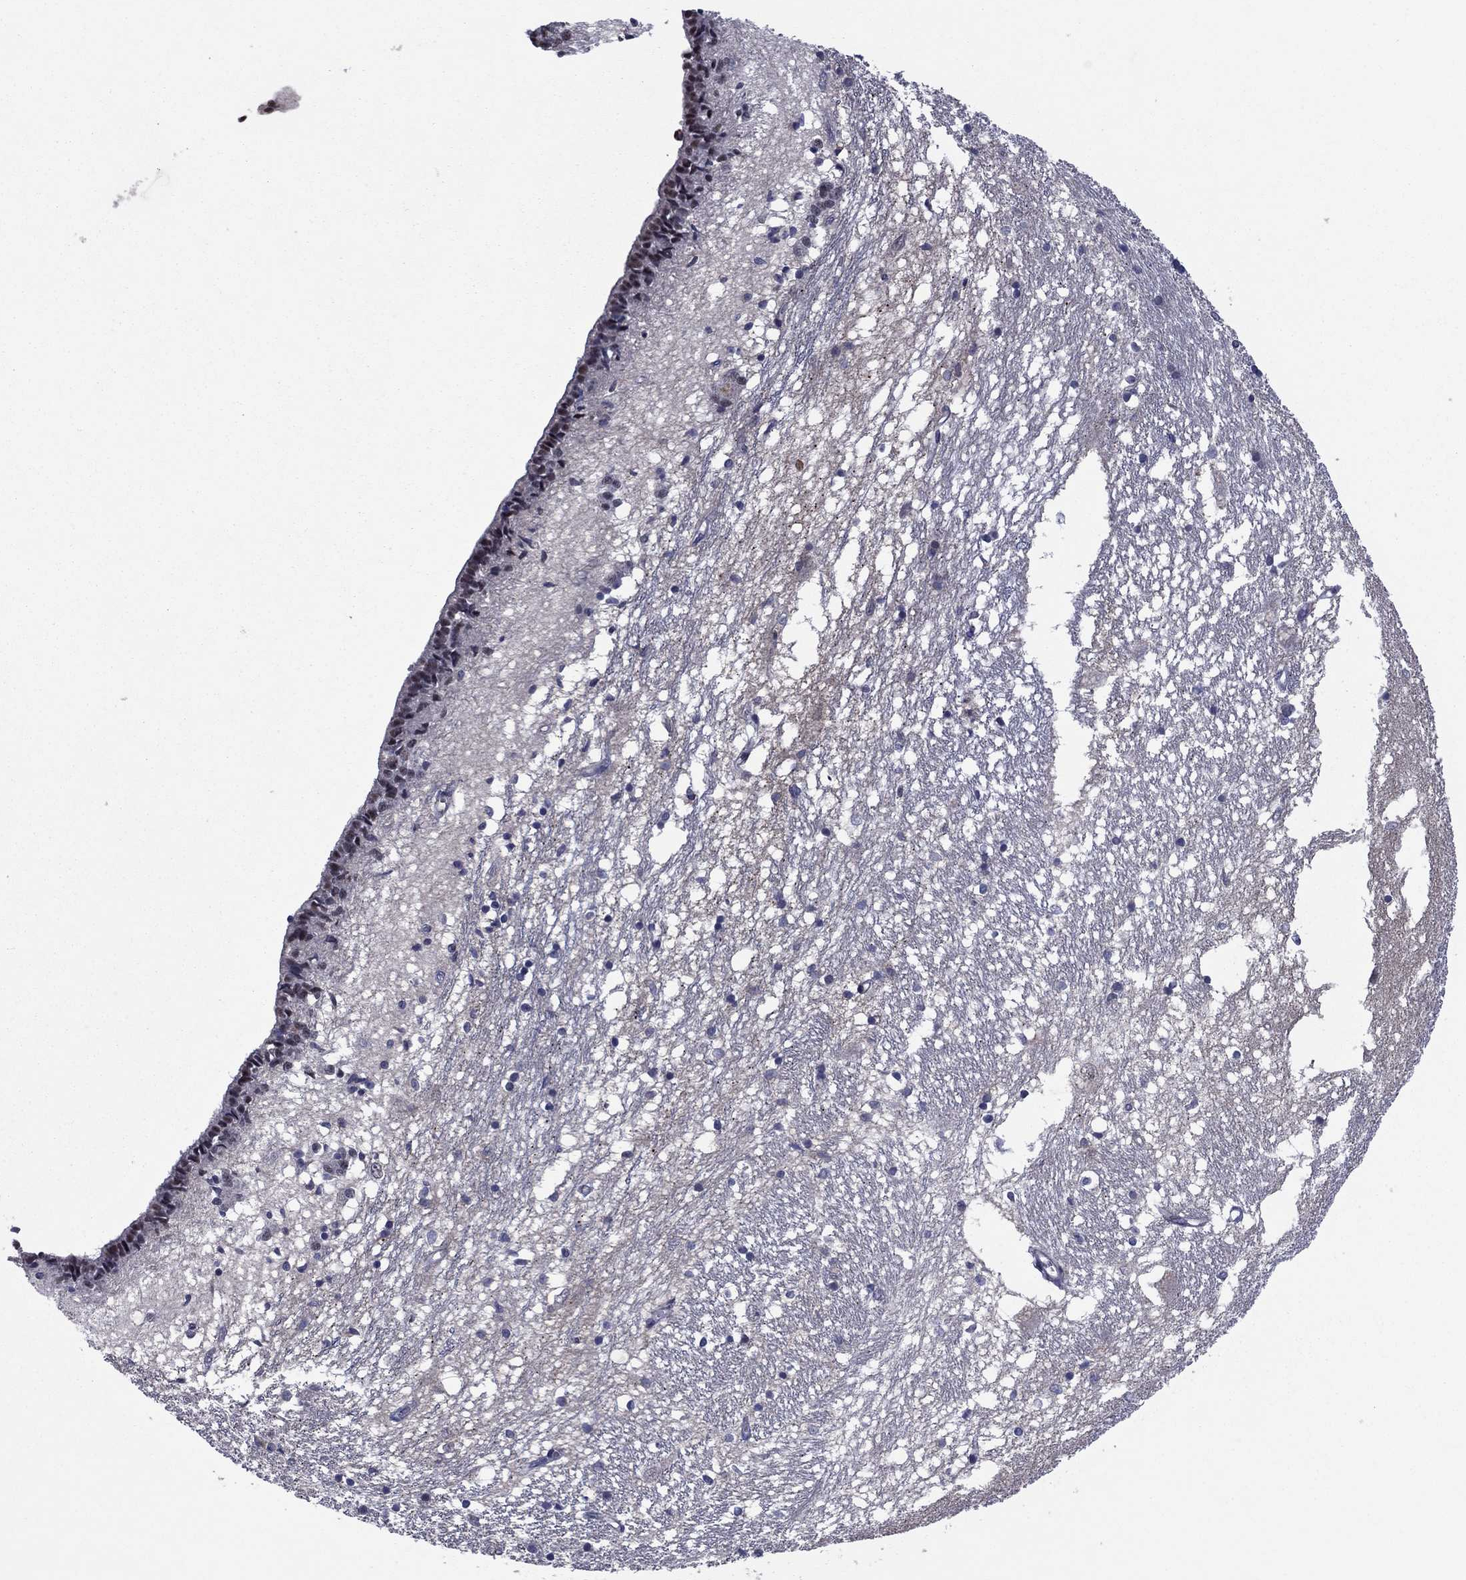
{"staining": {"intensity": "negative", "quantity": "none", "location": "none"}, "tissue": "caudate", "cell_type": "Glial cells", "image_type": "normal", "snomed": [{"axis": "morphology", "description": "Normal tissue, NOS"}, {"axis": "topography", "description": "Lateral ventricle wall"}], "caption": "IHC of unremarkable human caudate reveals no positivity in glial cells.", "gene": "CDCA5", "patient": {"sex": "female", "age": 71}}